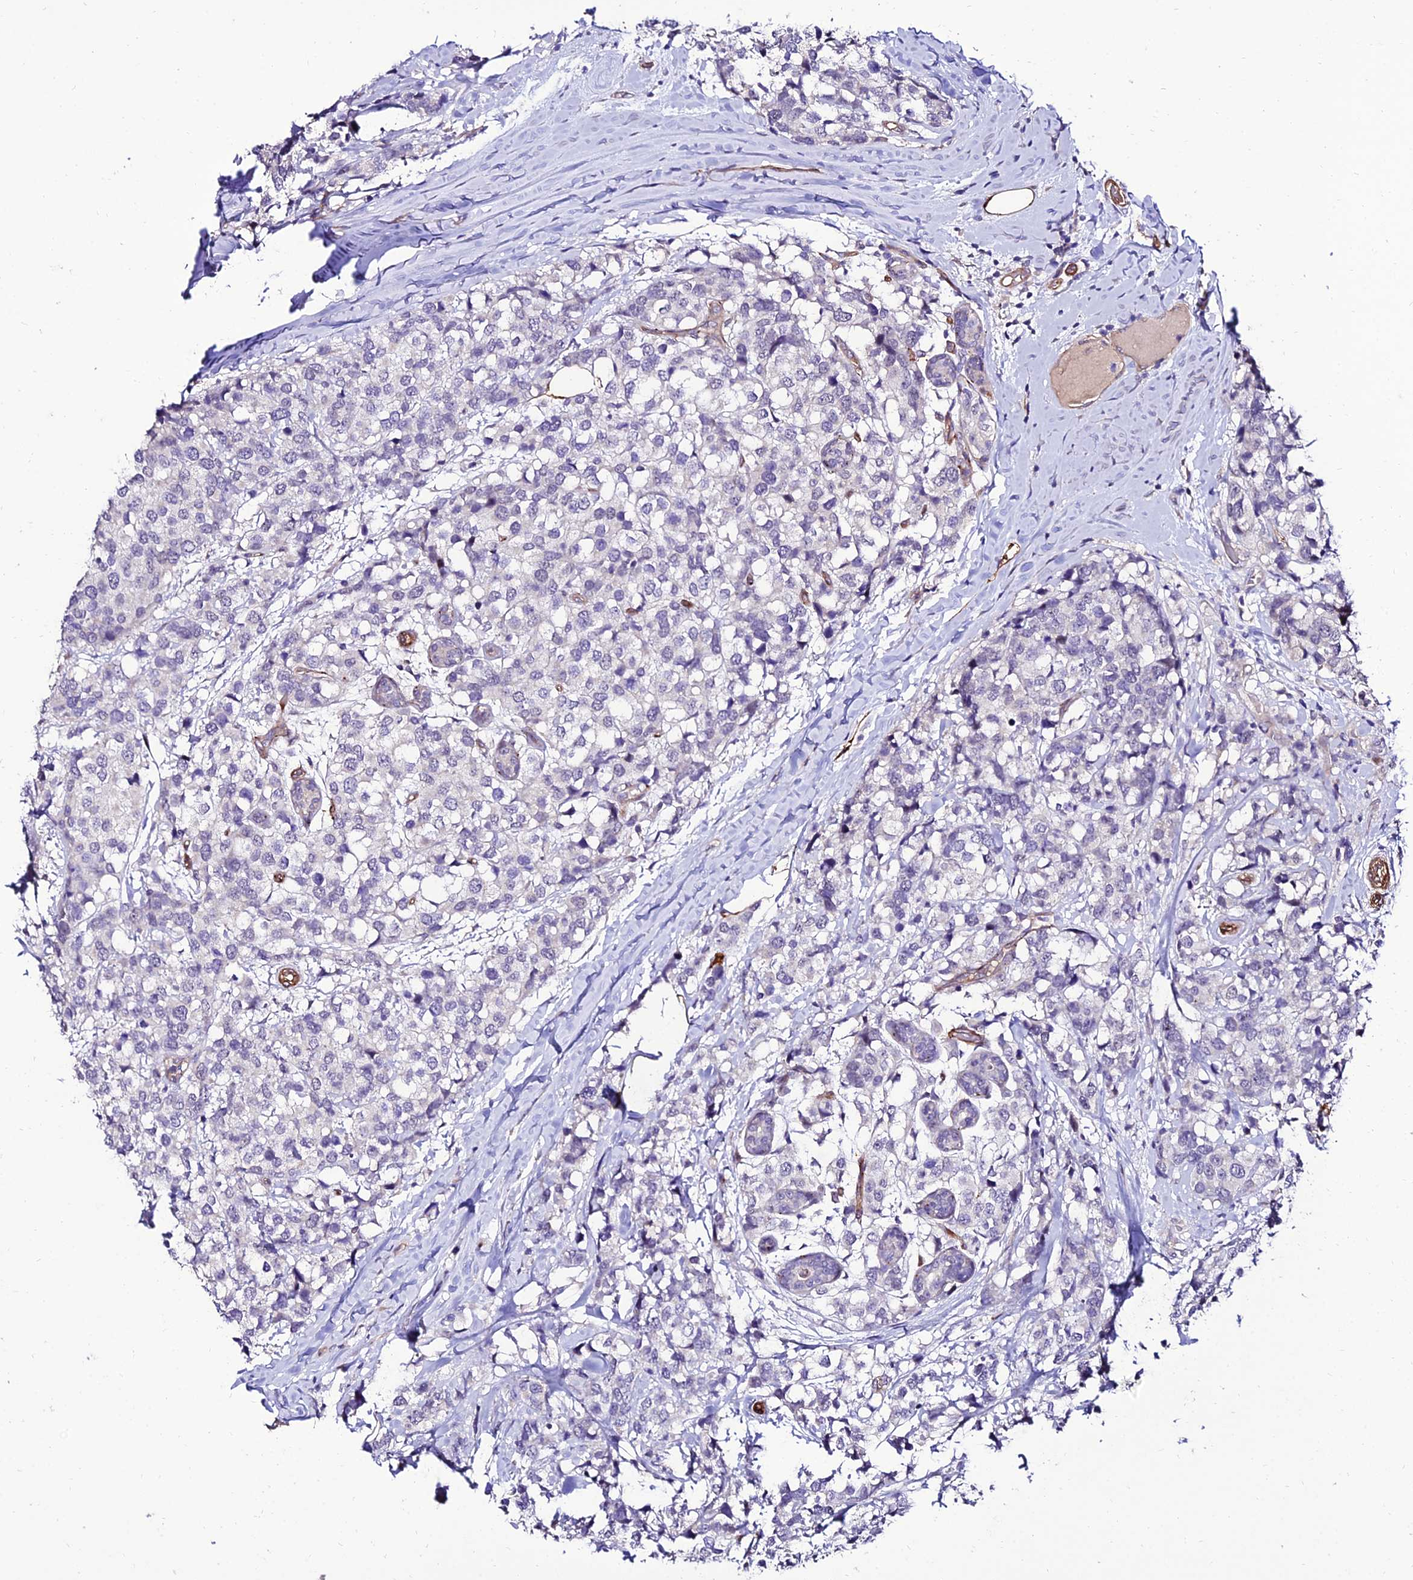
{"staining": {"intensity": "negative", "quantity": "none", "location": "none"}, "tissue": "breast cancer", "cell_type": "Tumor cells", "image_type": "cancer", "snomed": [{"axis": "morphology", "description": "Lobular carcinoma"}, {"axis": "topography", "description": "Breast"}], "caption": "Immunohistochemistry (IHC) photomicrograph of neoplastic tissue: lobular carcinoma (breast) stained with DAB displays no significant protein expression in tumor cells. (DAB immunohistochemistry with hematoxylin counter stain).", "gene": "ALDH3B2", "patient": {"sex": "female", "age": 59}}